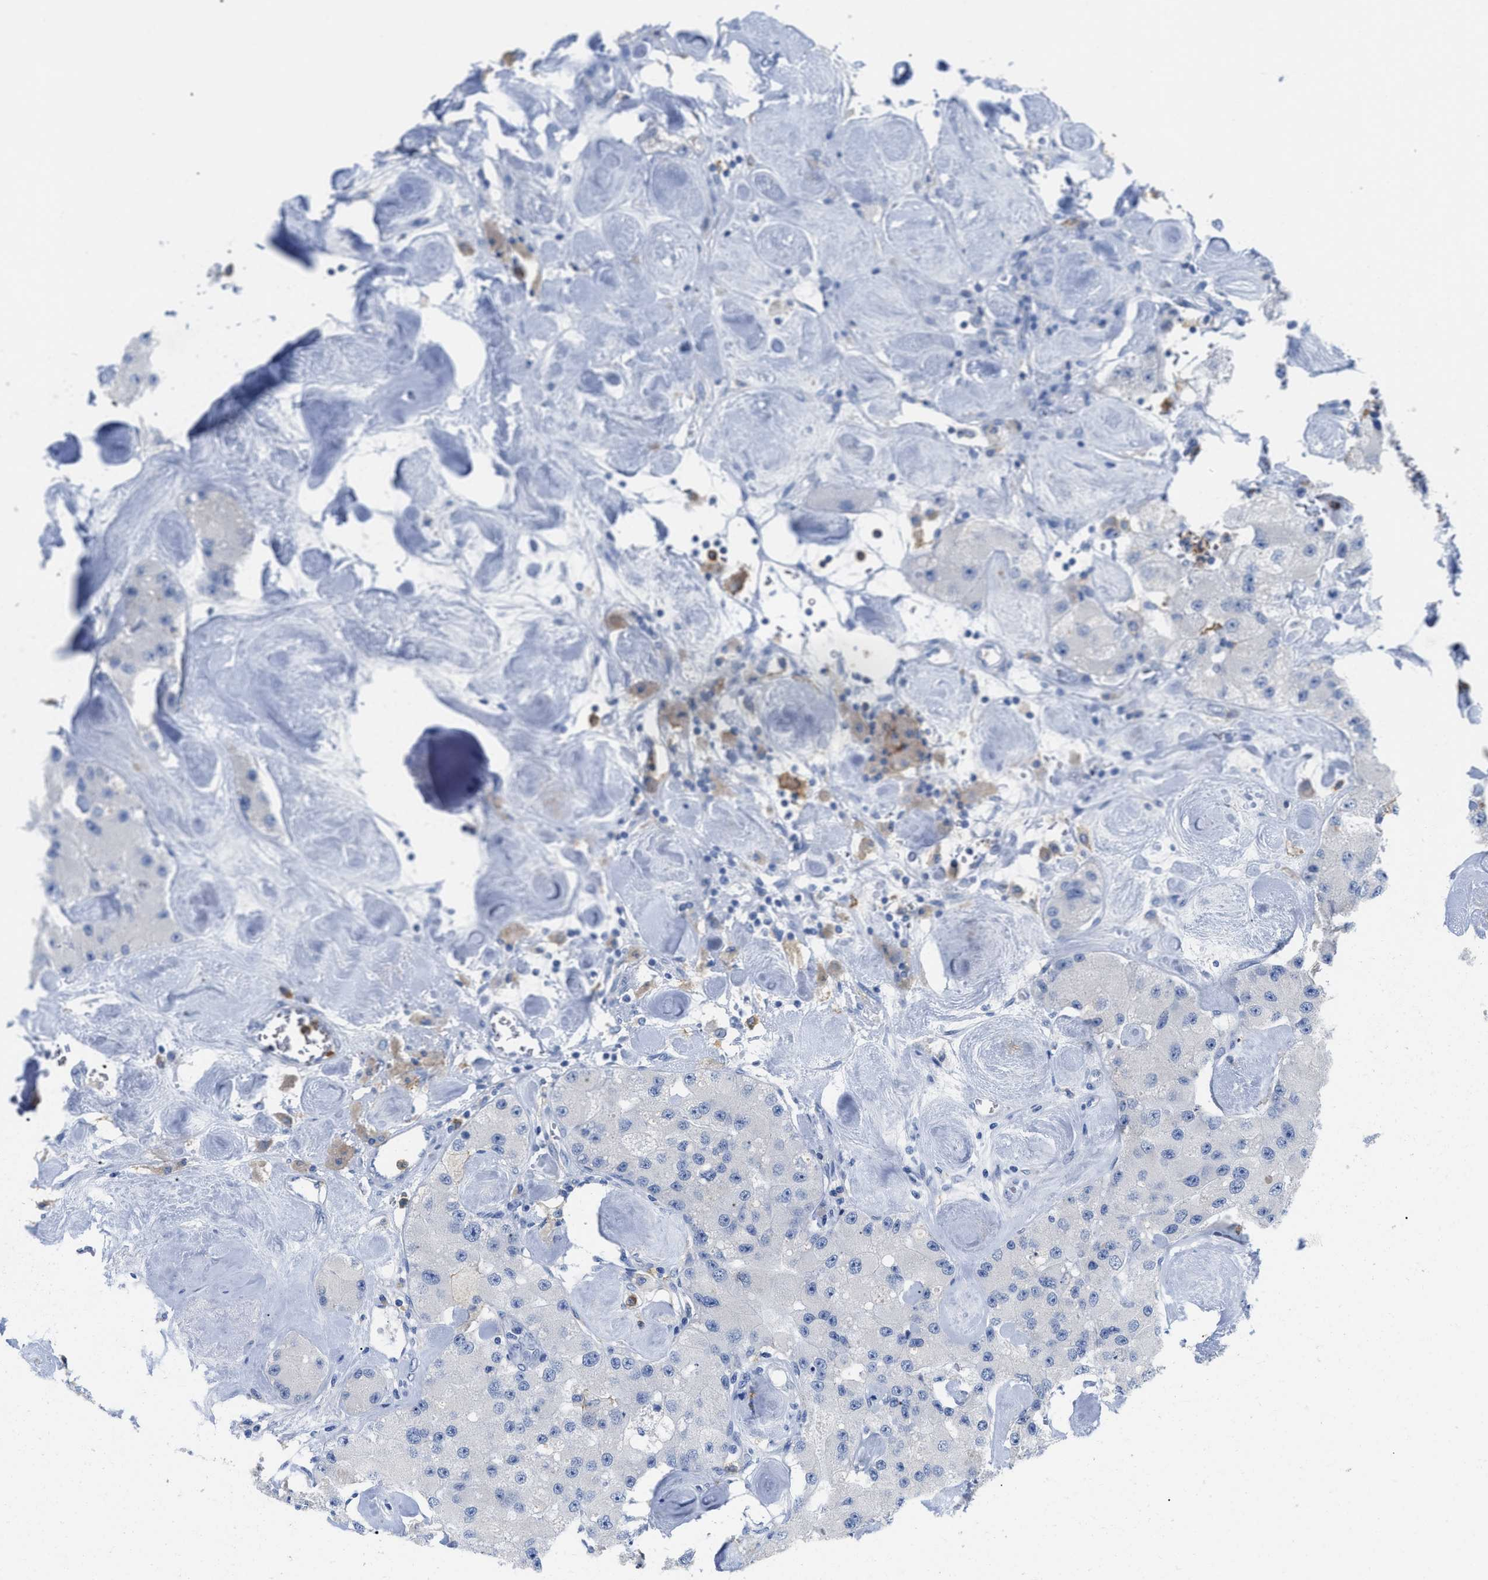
{"staining": {"intensity": "negative", "quantity": "none", "location": "none"}, "tissue": "carcinoid", "cell_type": "Tumor cells", "image_type": "cancer", "snomed": [{"axis": "morphology", "description": "Carcinoid, malignant, NOS"}, {"axis": "topography", "description": "Pancreas"}], "caption": "Carcinoid (malignant) was stained to show a protein in brown. There is no significant positivity in tumor cells.", "gene": "CR1", "patient": {"sex": "male", "age": 41}}